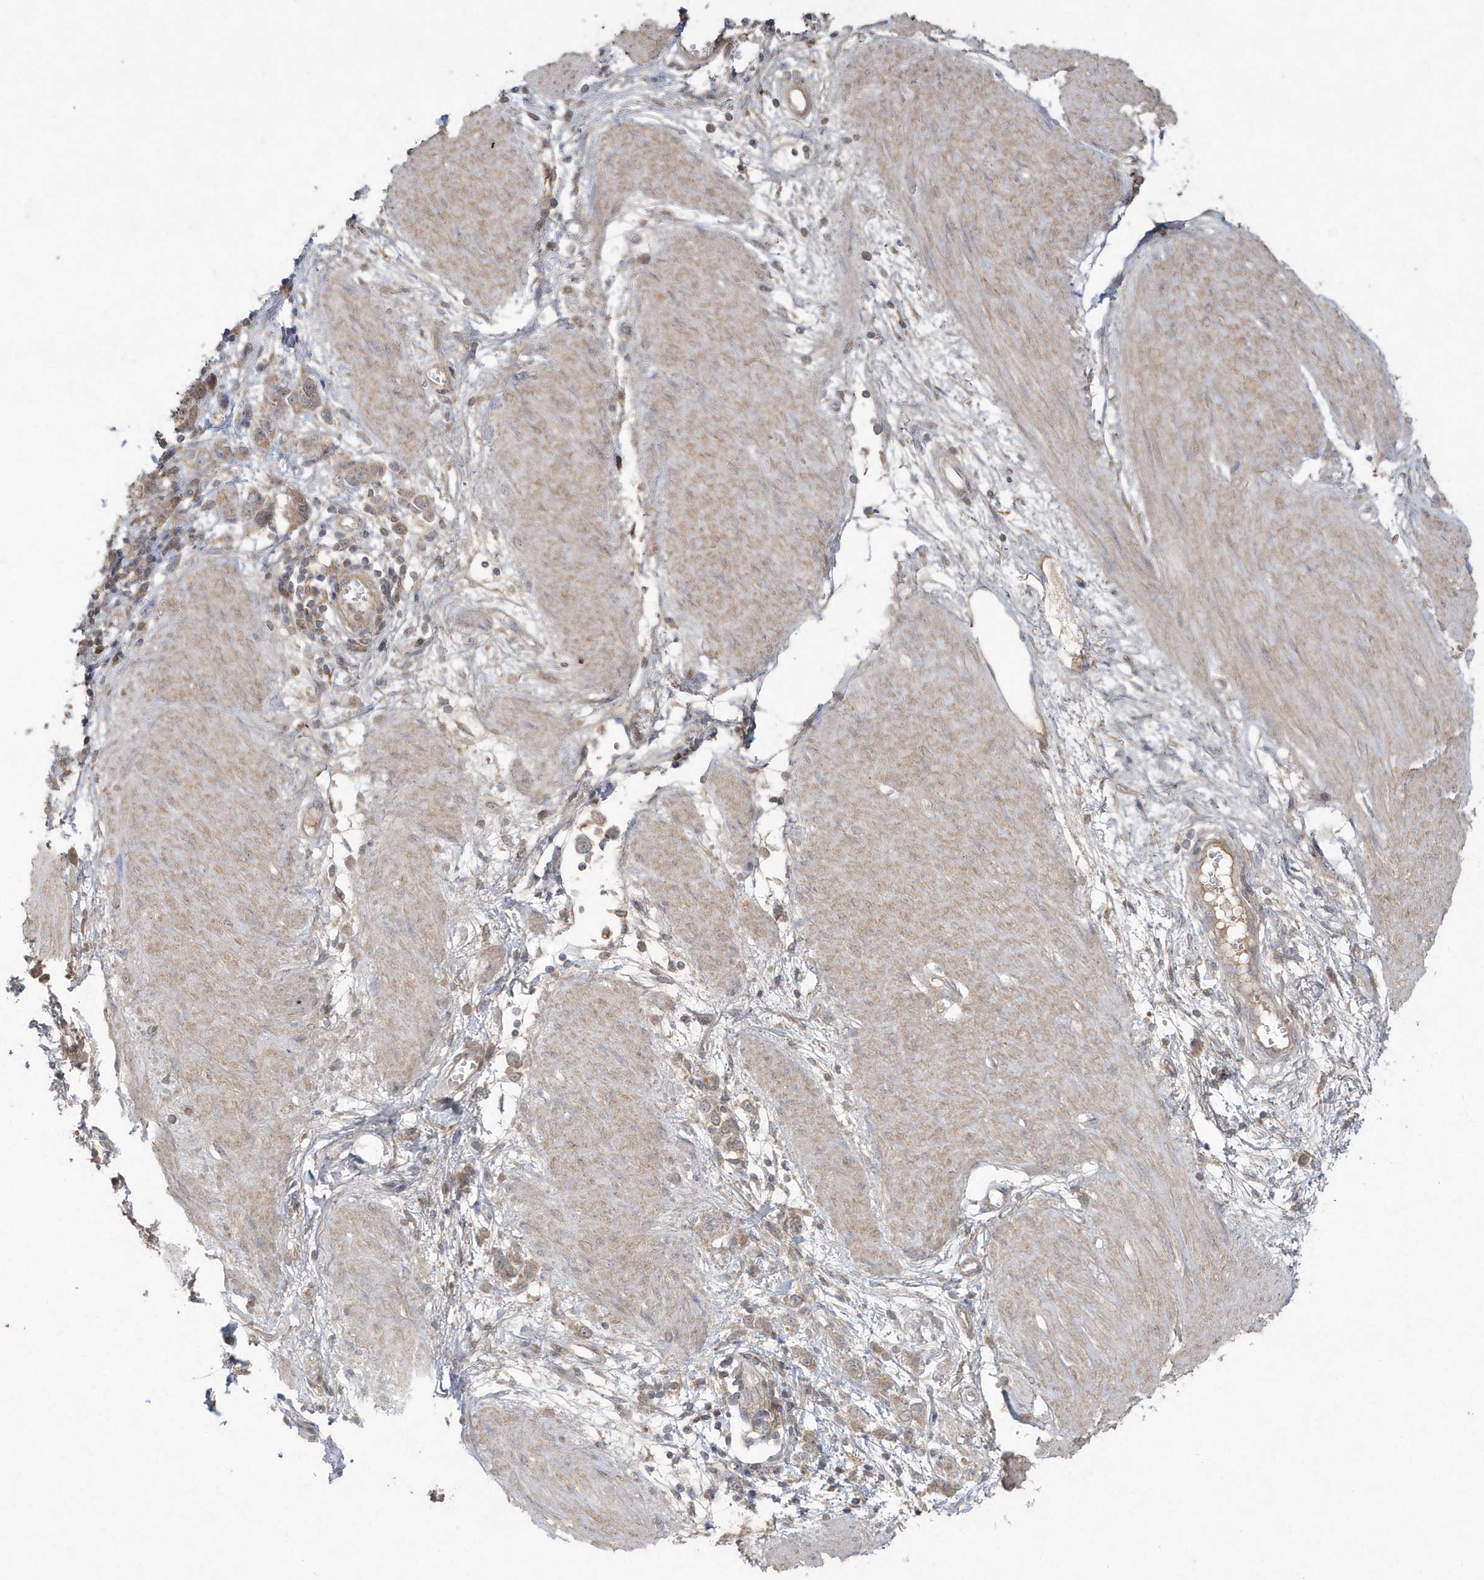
{"staining": {"intensity": "weak", "quantity": ">75%", "location": "cytoplasmic/membranous"}, "tissue": "stomach cancer", "cell_type": "Tumor cells", "image_type": "cancer", "snomed": [{"axis": "morphology", "description": "Adenocarcinoma, NOS"}, {"axis": "topography", "description": "Stomach"}], "caption": "Immunohistochemical staining of human stomach cancer demonstrates weak cytoplasmic/membranous protein staining in approximately >75% of tumor cells.", "gene": "C1RL", "patient": {"sex": "female", "age": 76}}